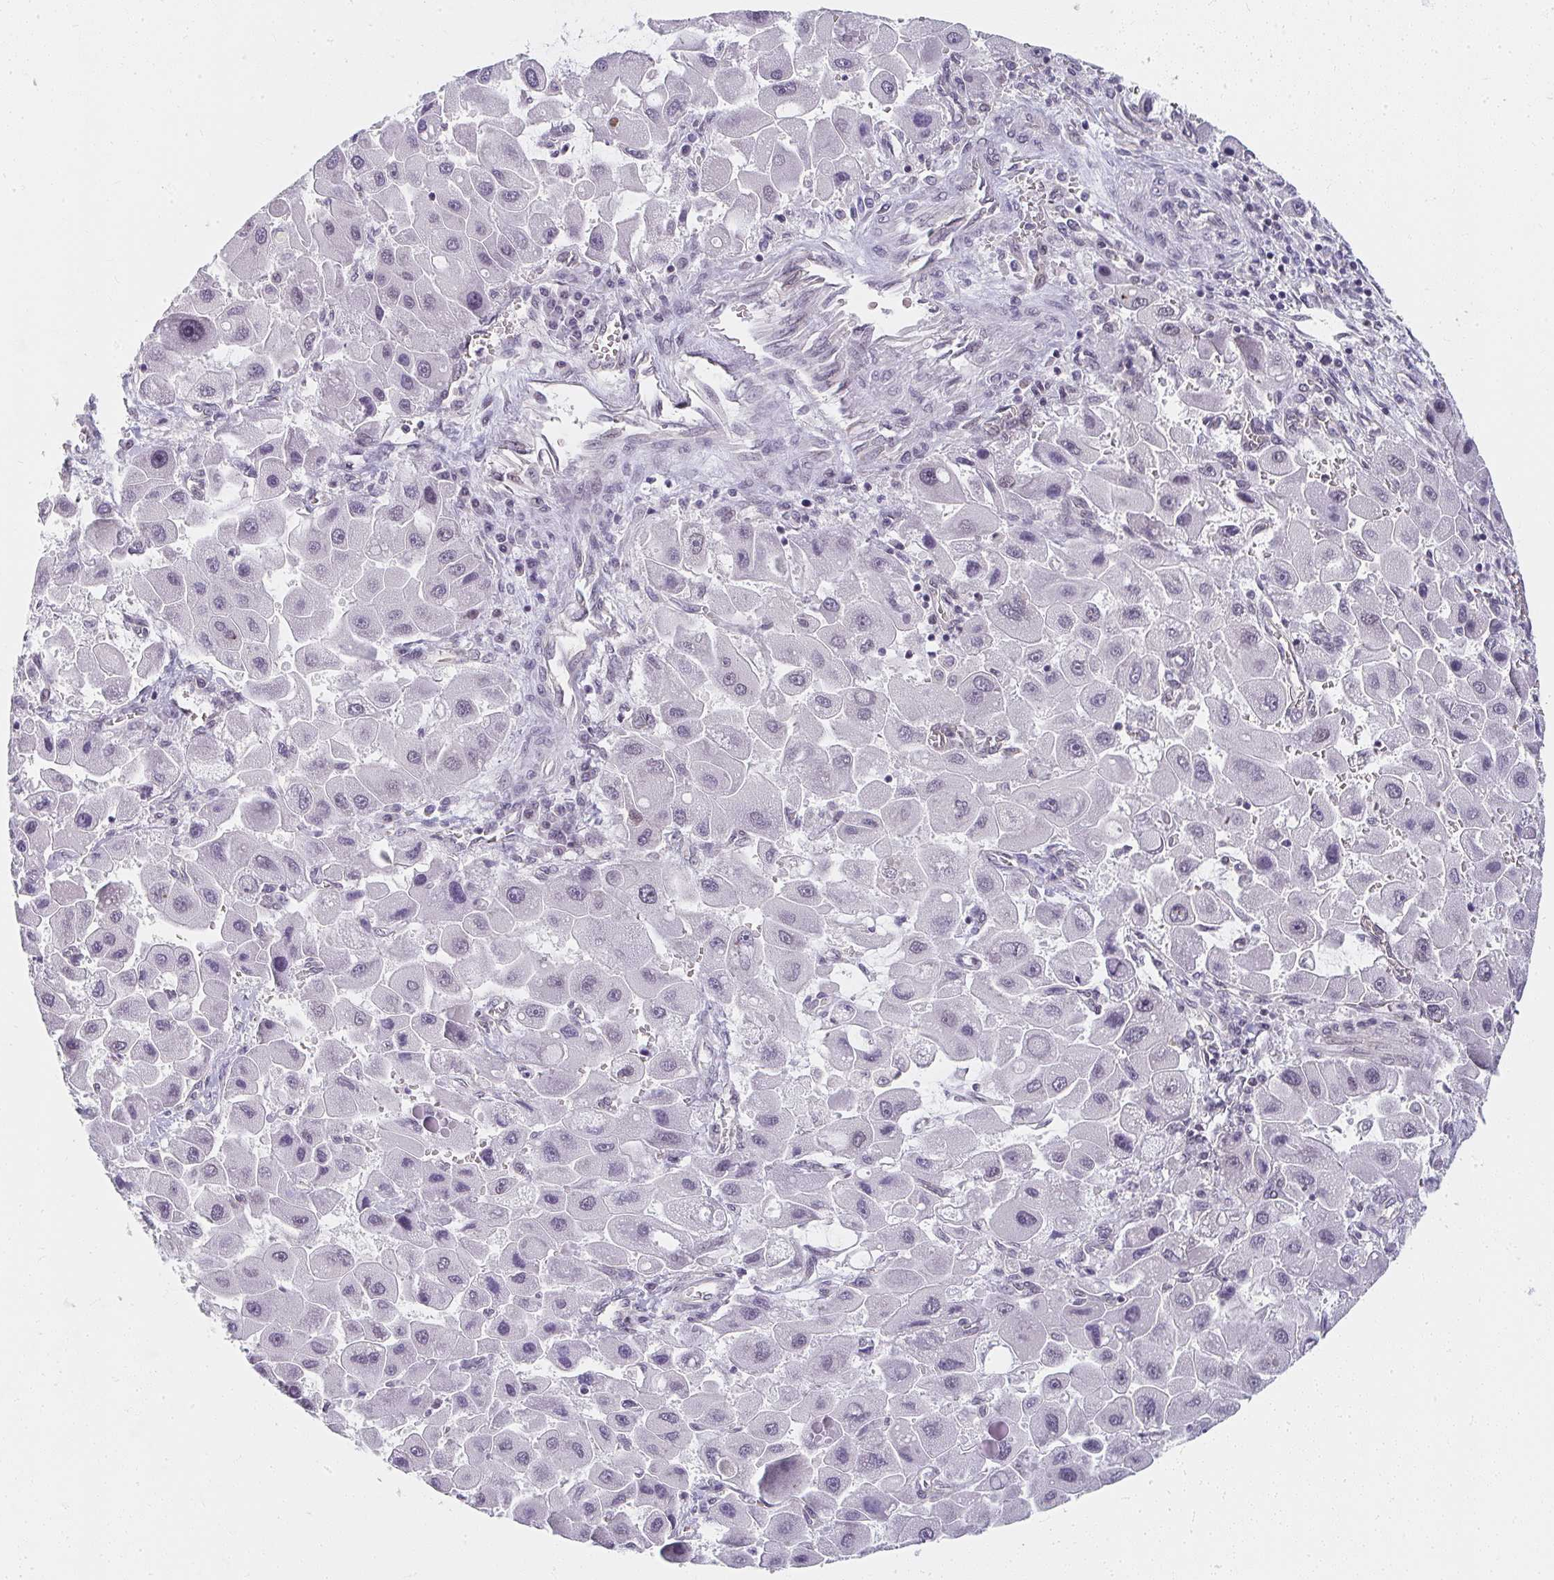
{"staining": {"intensity": "negative", "quantity": "none", "location": "none"}, "tissue": "liver cancer", "cell_type": "Tumor cells", "image_type": "cancer", "snomed": [{"axis": "morphology", "description": "Carcinoma, Hepatocellular, NOS"}, {"axis": "topography", "description": "Liver"}], "caption": "Liver hepatocellular carcinoma stained for a protein using IHC reveals no staining tumor cells.", "gene": "SYNCRIP", "patient": {"sex": "male", "age": 24}}